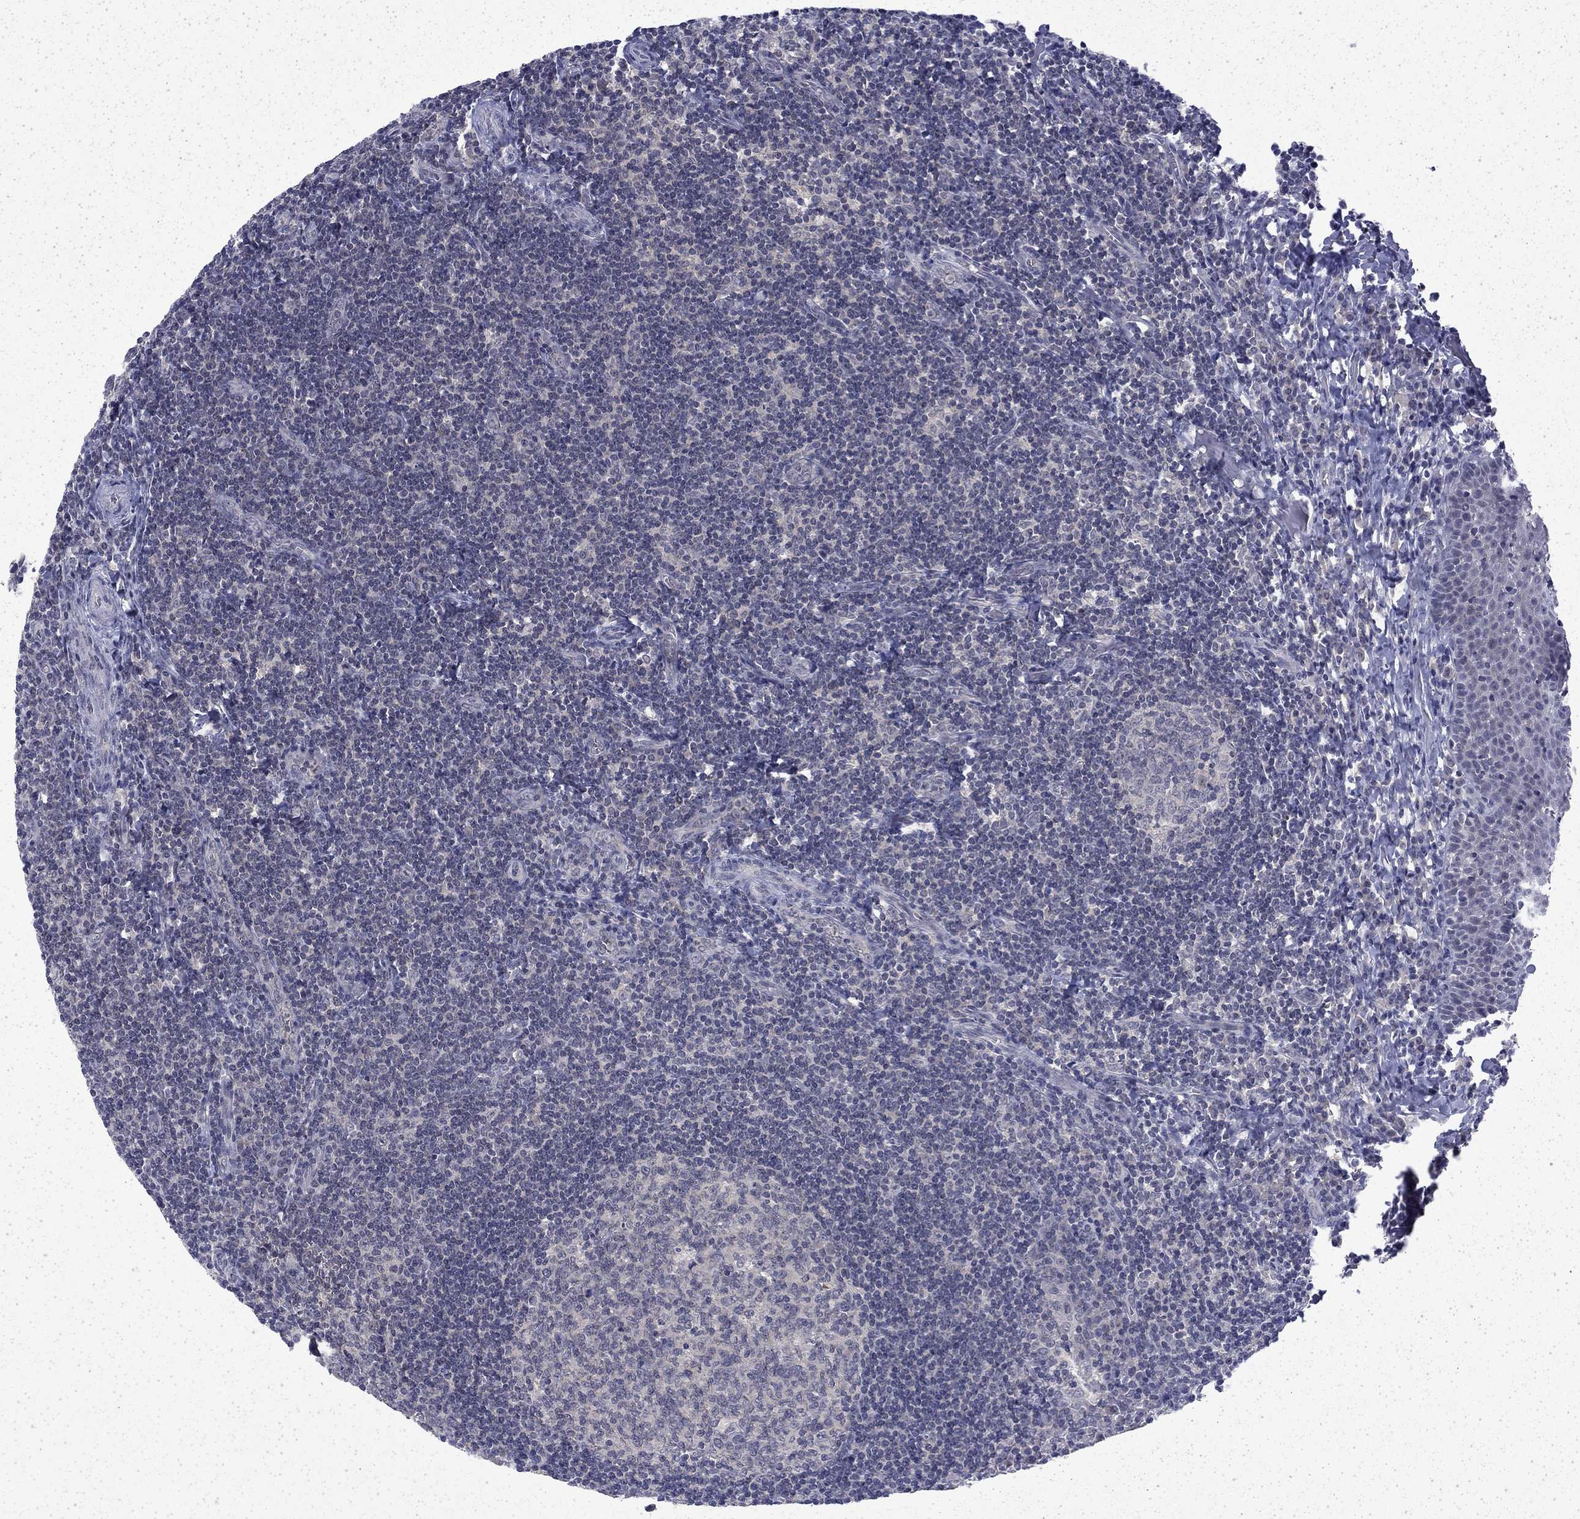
{"staining": {"intensity": "negative", "quantity": "none", "location": "none"}, "tissue": "tonsil", "cell_type": "Germinal center cells", "image_type": "normal", "snomed": [{"axis": "morphology", "description": "Normal tissue, NOS"}, {"axis": "morphology", "description": "Inflammation, NOS"}, {"axis": "topography", "description": "Tonsil"}], "caption": "Immunohistochemistry of benign tonsil reveals no expression in germinal center cells.", "gene": "CHAT", "patient": {"sex": "female", "age": 31}}